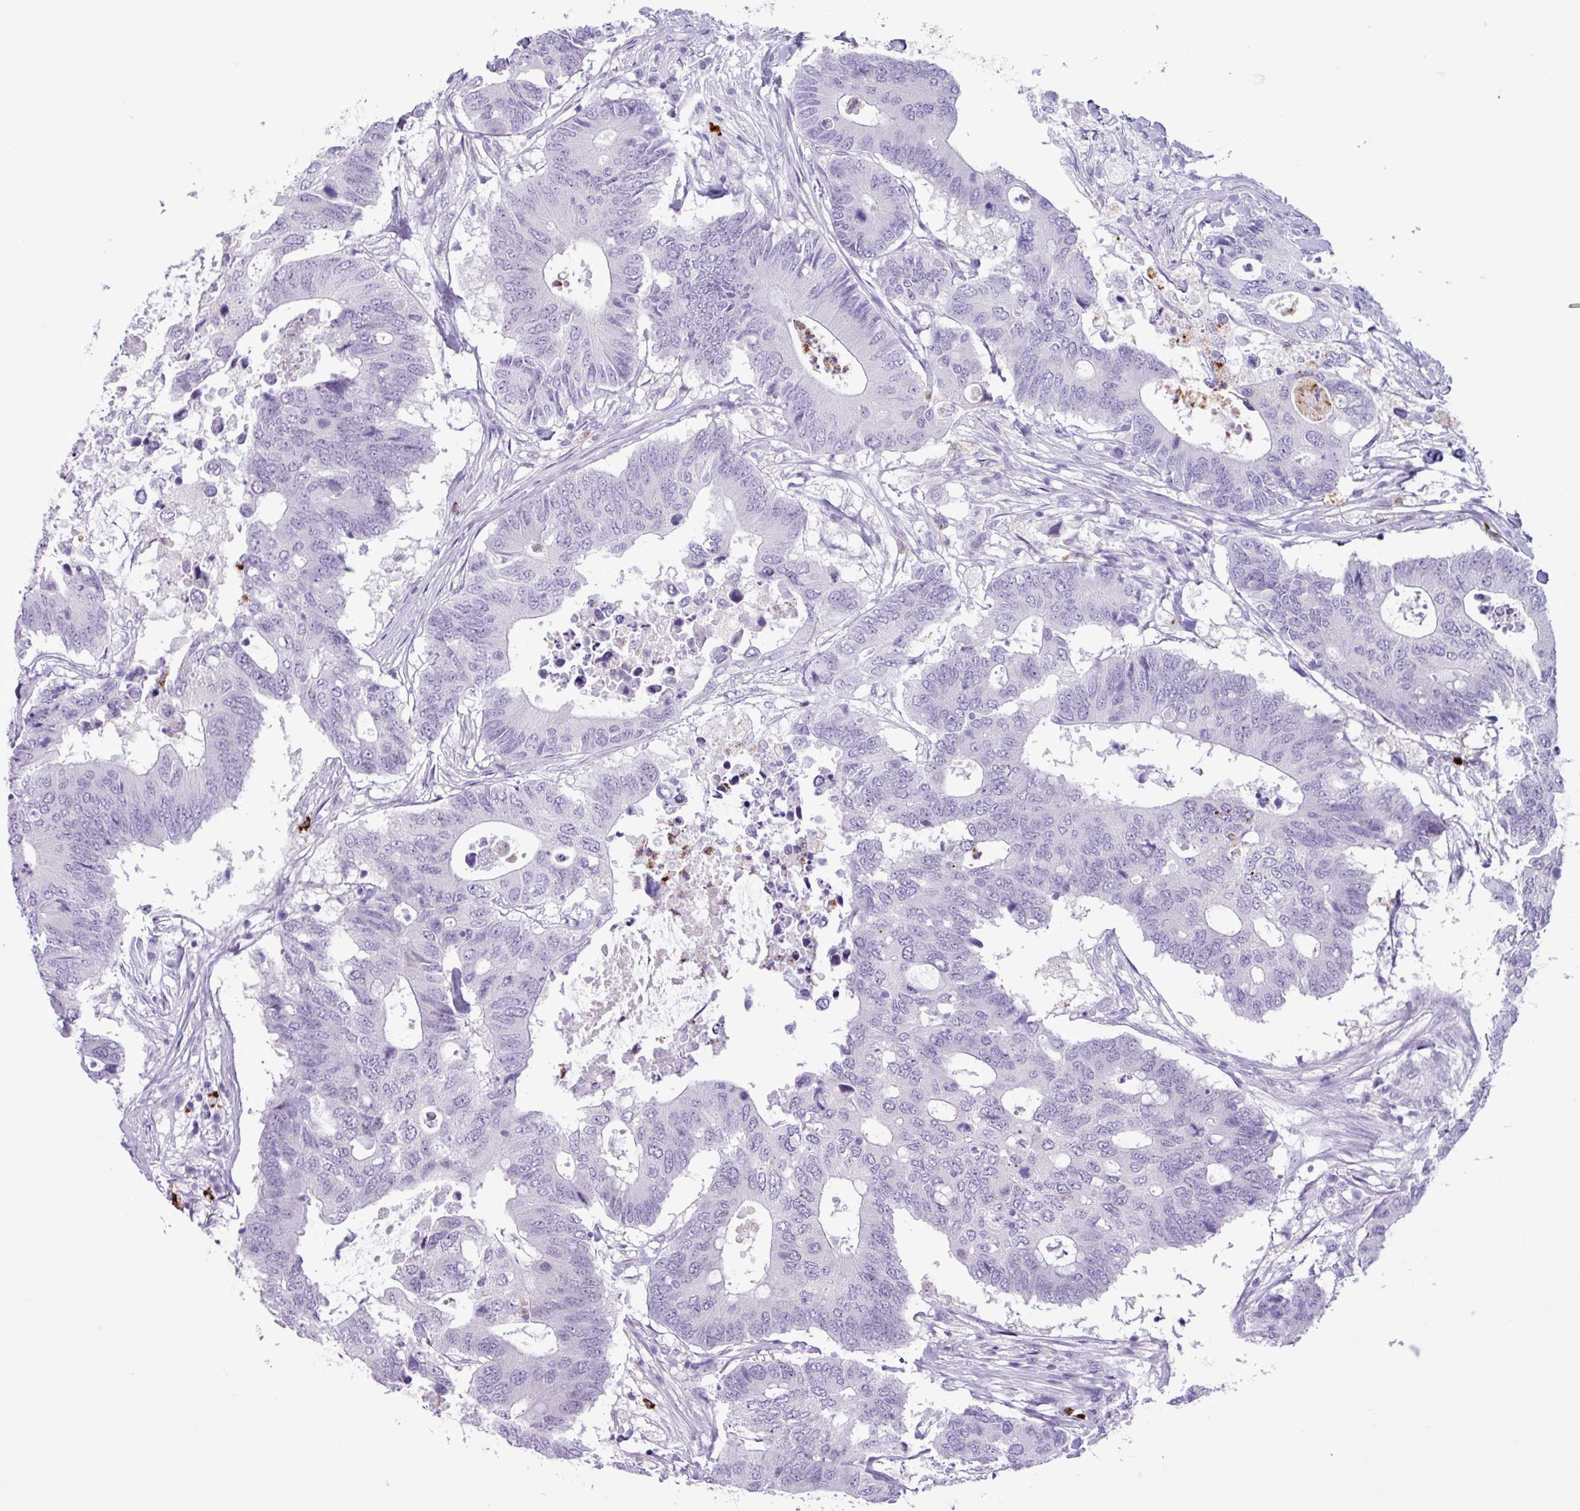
{"staining": {"intensity": "negative", "quantity": "none", "location": "none"}, "tissue": "colorectal cancer", "cell_type": "Tumor cells", "image_type": "cancer", "snomed": [{"axis": "morphology", "description": "Adenocarcinoma, NOS"}, {"axis": "topography", "description": "Colon"}], "caption": "Colorectal adenocarcinoma was stained to show a protein in brown. There is no significant positivity in tumor cells.", "gene": "TMEM178A", "patient": {"sex": "male", "age": 71}}